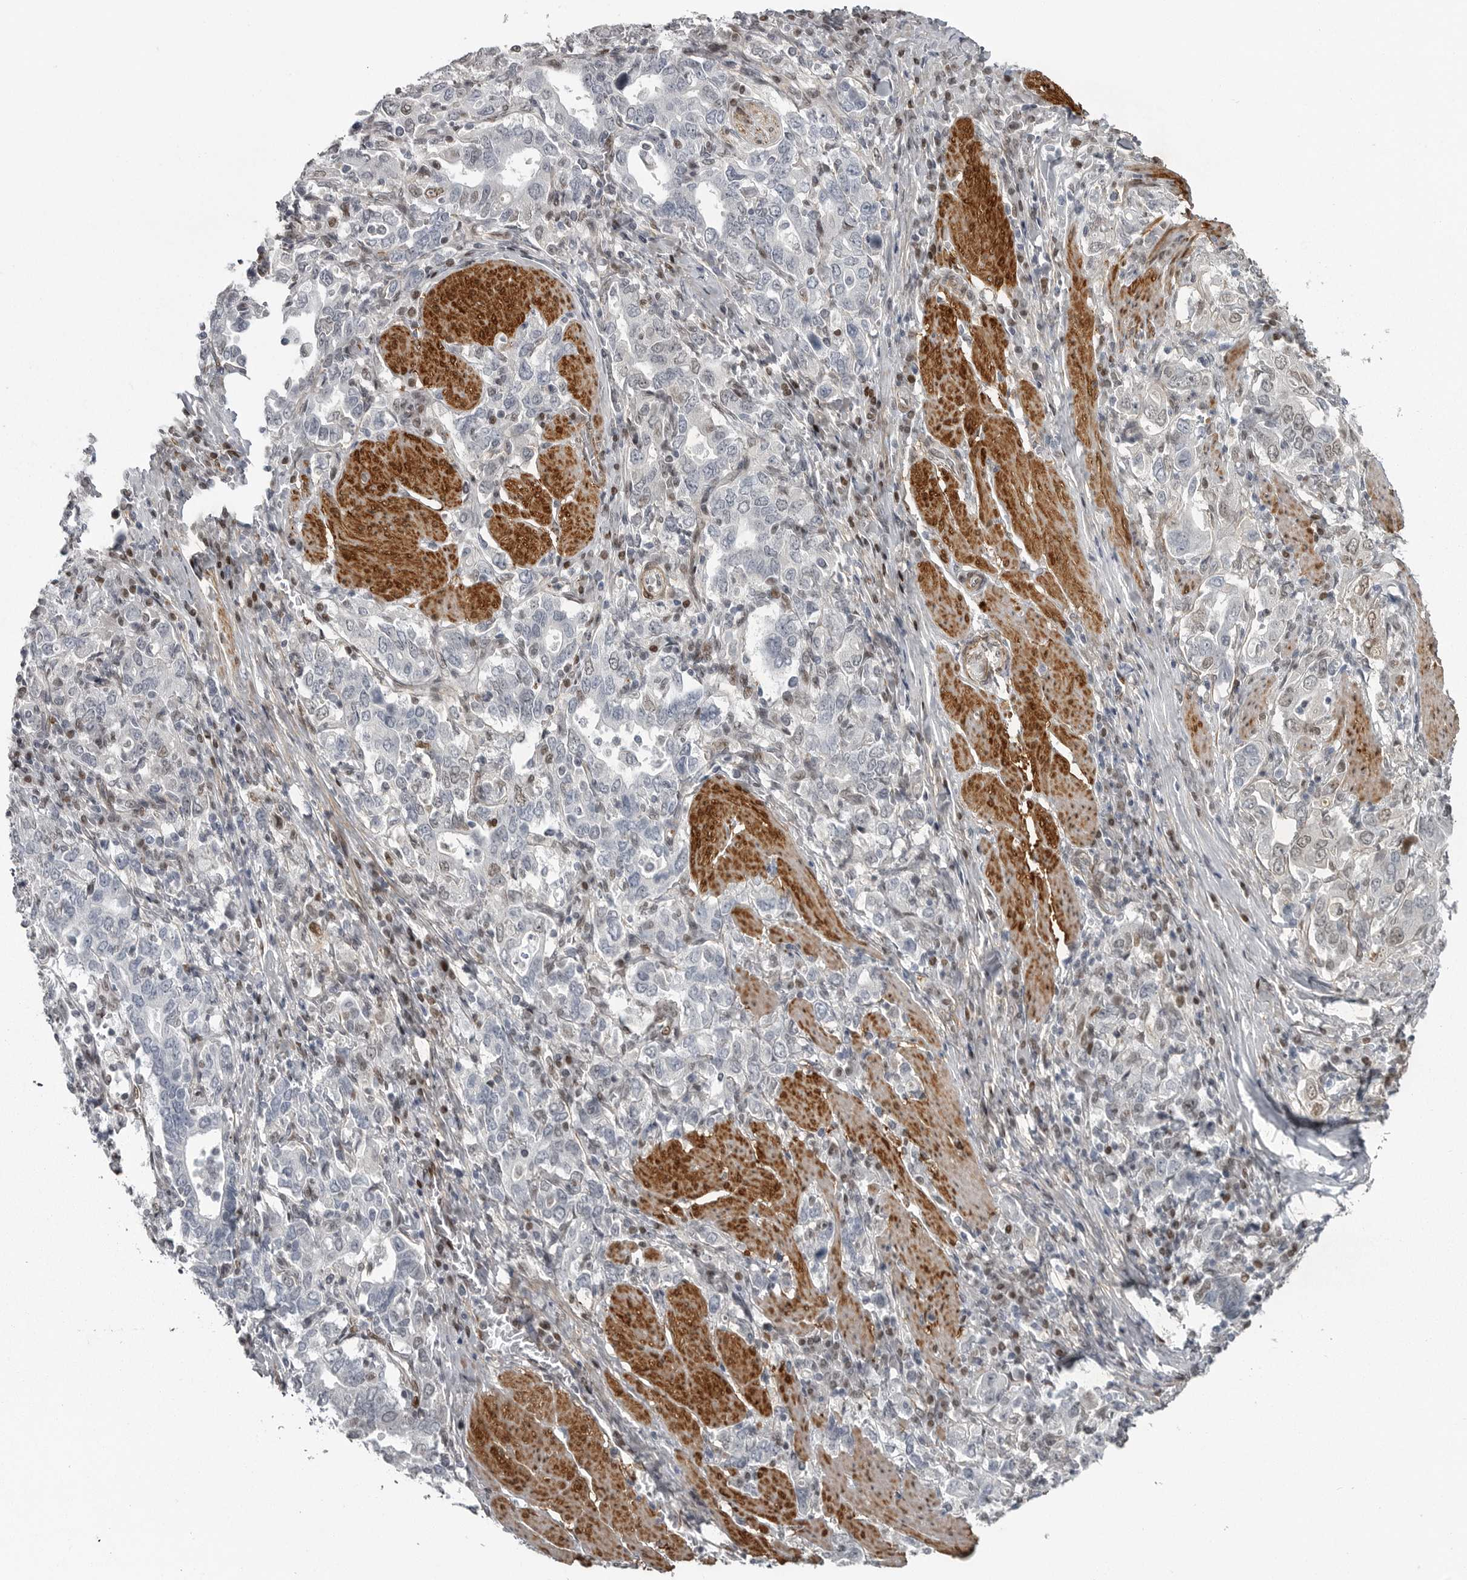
{"staining": {"intensity": "negative", "quantity": "none", "location": "none"}, "tissue": "stomach cancer", "cell_type": "Tumor cells", "image_type": "cancer", "snomed": [{"axis": "morphology", "description": "Adenocarcinoma, NOS"}, {"axis": "topography", "description": "Stomach, upper"}], "caption": "Immunohistochemistry (IHC) micrograph of neoplastic tissue: human stomach cancer stained with DAB reveals no significant protein staining in tumor cells.", "gene": "HMGN3", "patient": {"sex": "male", "age": 62}}